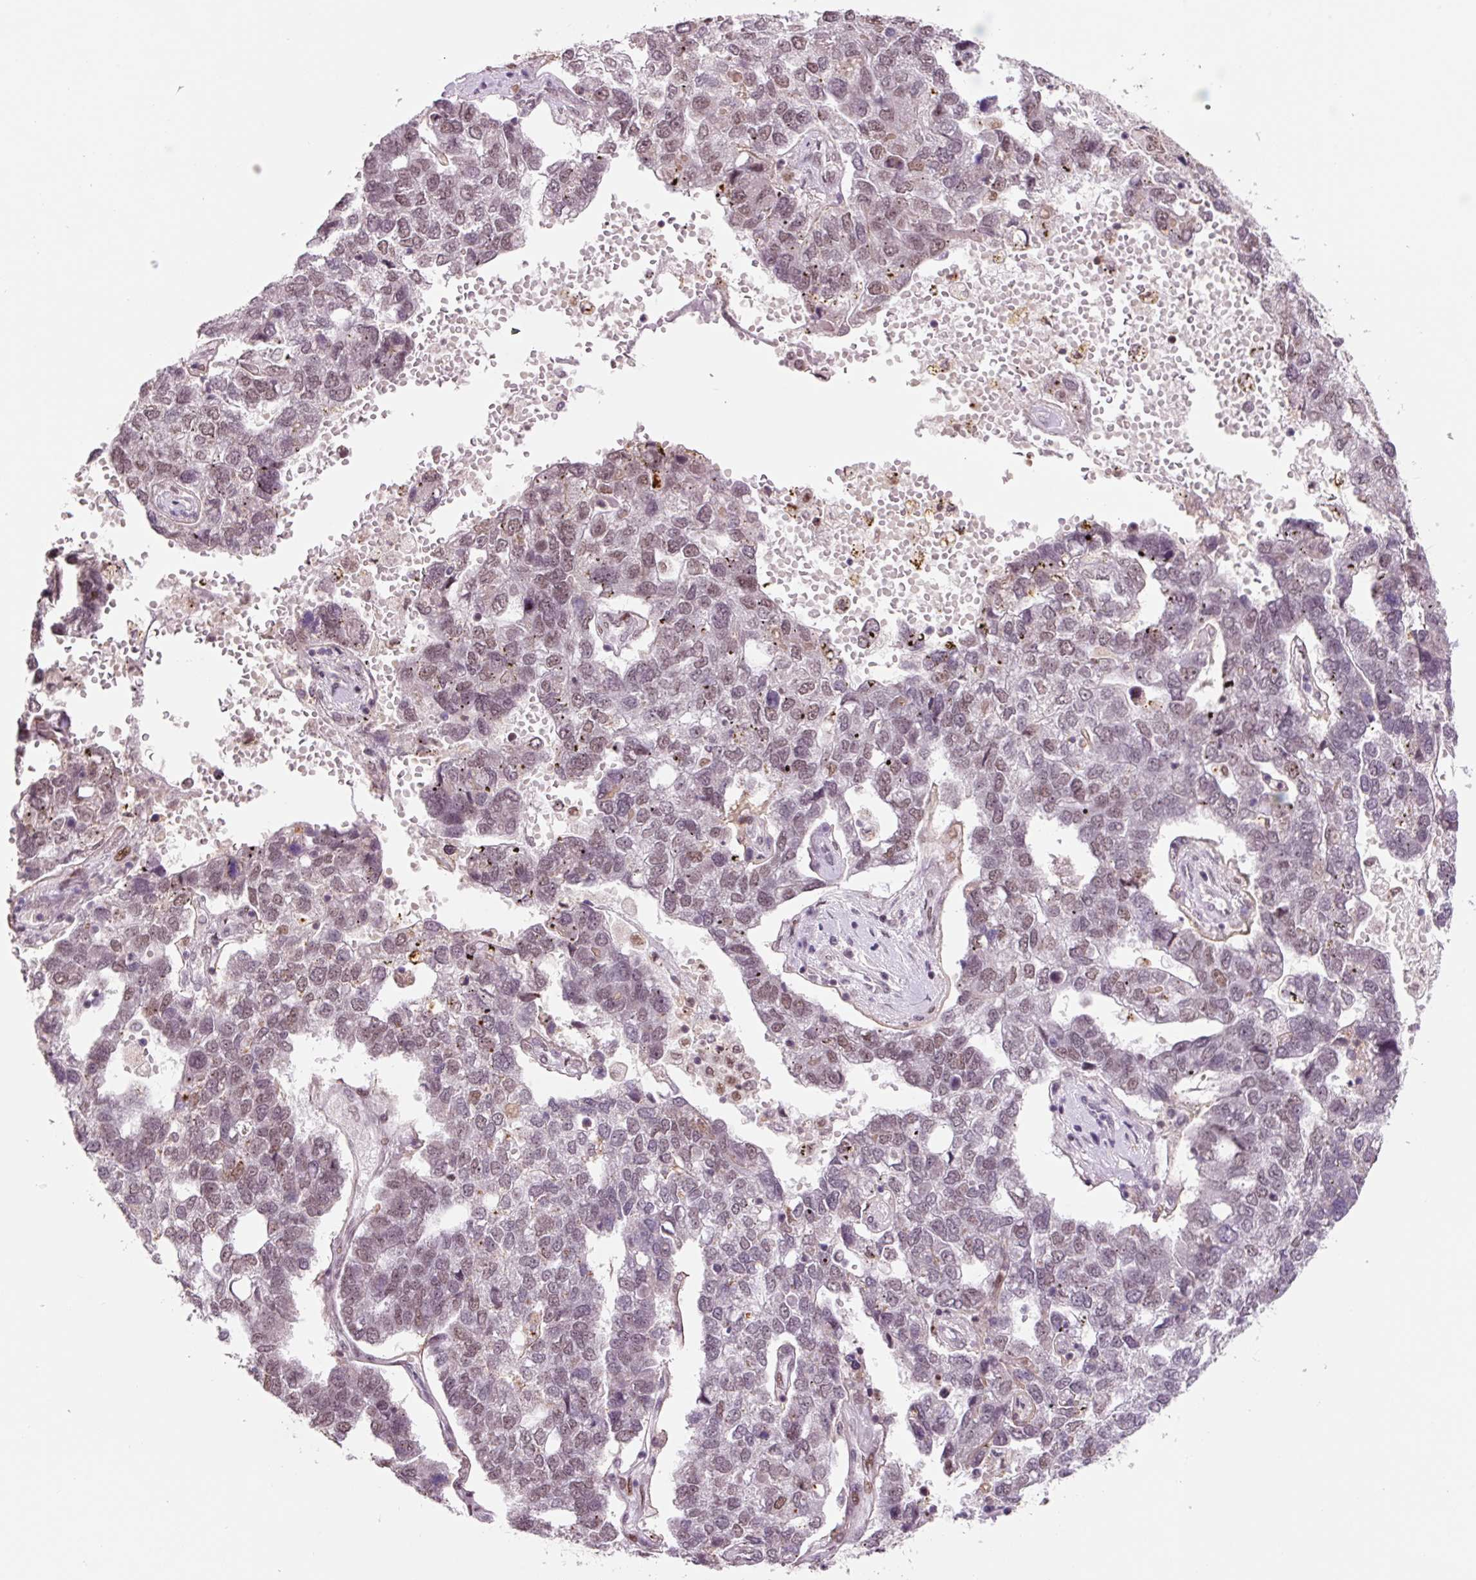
{"staining": {"intensity": "weak", "quantity": ">75%", "location": "nuclear"}, "tissue": "pancreatic cancer", "cell_type": "Tumor cells", "image_type": "cancer", "snomed": [{"axis": "morphology", "description": "Adenocarcinoma, NOS"}, {"axis": "topography", "description": "Pancreas"}], "caption": "Pancreatic adenocarcinoma was stained to show a protein in brown. There is low levels of weak nuclear staining in about >75% of tumor cells.", "gene": "CCNL2", "patient": {"sex": "female", "age": 61}}